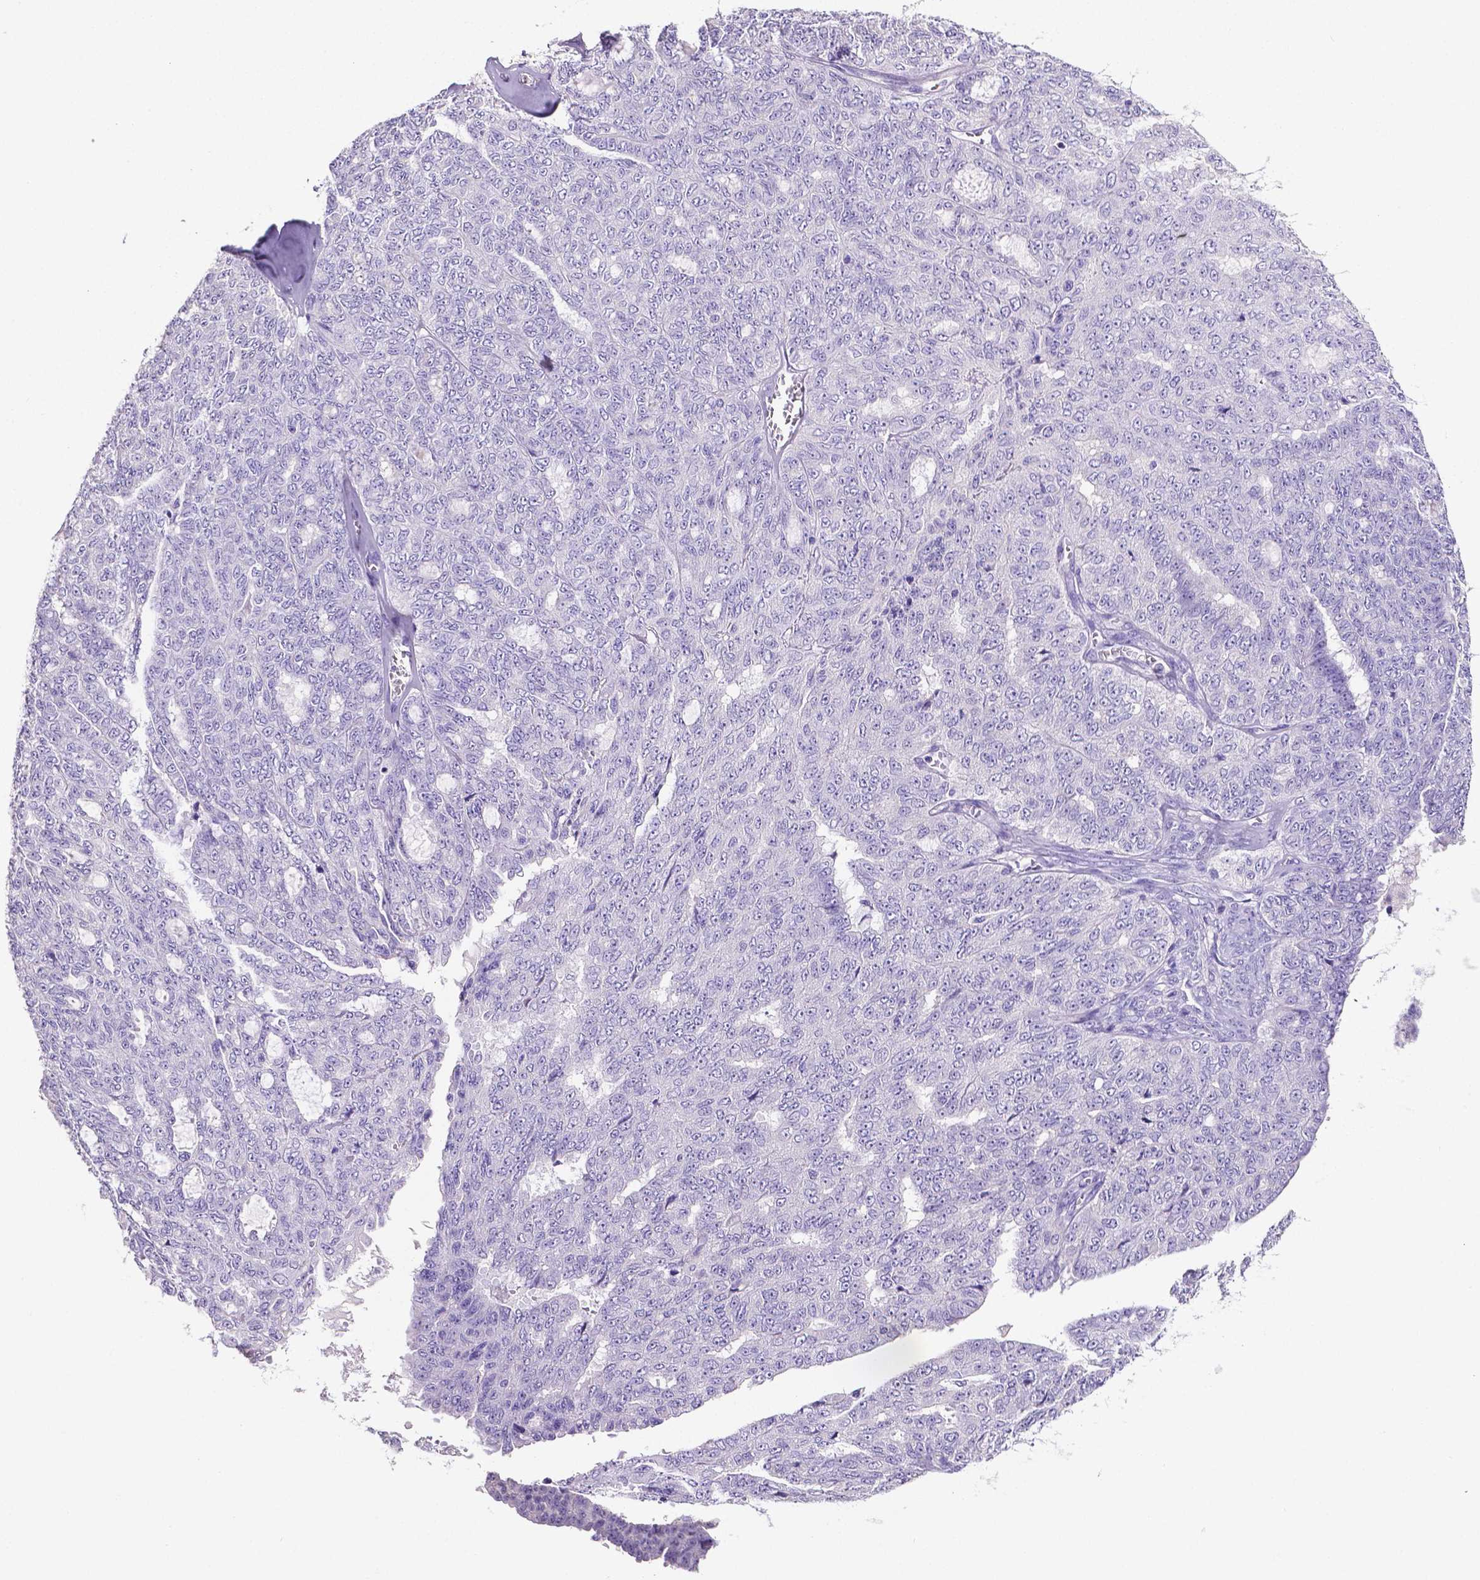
{"staining": {"intensity": "negative", "quantity": "none", "location": "none"}, "tissue": "ovarian cancer", "cell_type": "Tumor cells", "image_type": "cancer", "snomed": [{"axis": "morphology", "description": "Cystadenocarcinoma, serous, NOS"}, {"axis": "topography", "description": "Ovary"}], "caption": "Micrograph shows no significant protein positivity in tumor cells of ovarian cancer.", "gene": "MMP9", "patient": {"sex": "female", "age": 71}}